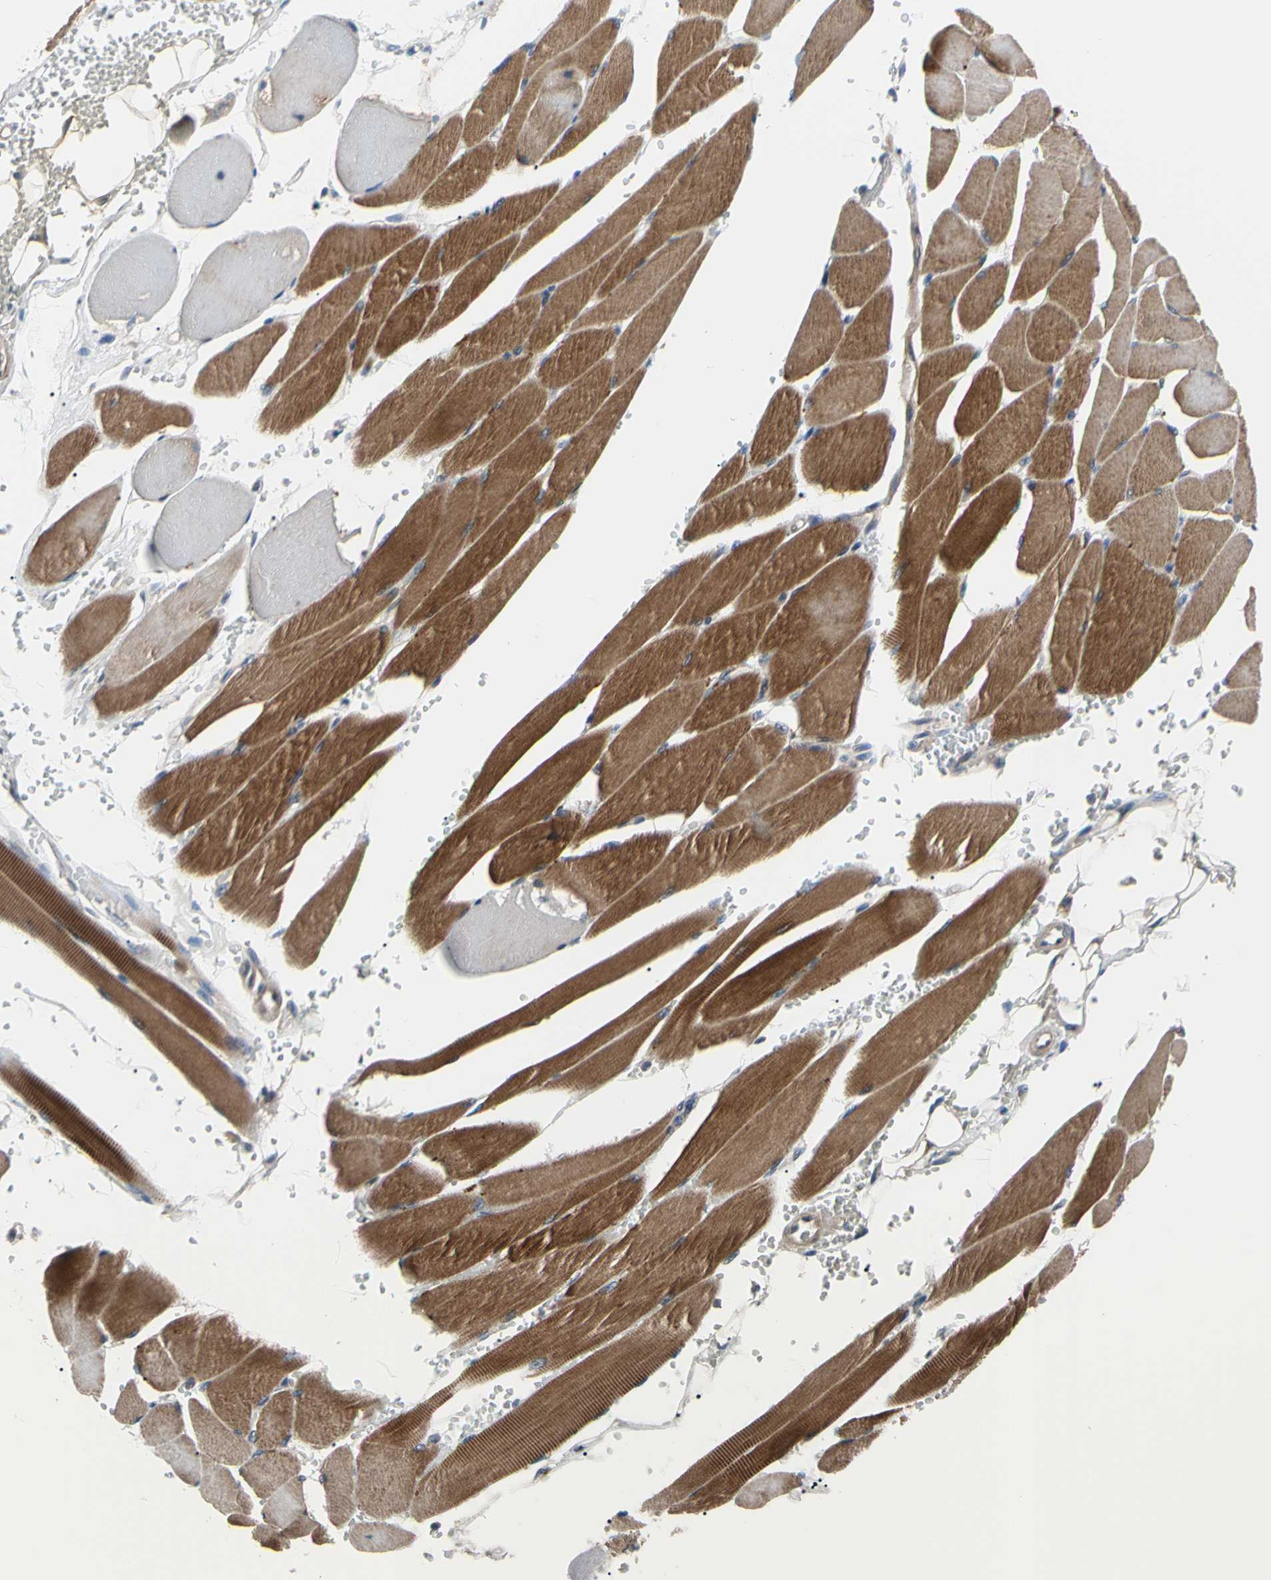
{"staining": {"intensity": "strong", "quantity": ">75%", "location": "cytoplasmic/membranous"}, "tissue": "skeletal muscle", "cell_type": "Myocytes", "image_type": "normal", "snomed": [{"axis": "morphology", "description": "Normal tissue, NOS"}, {"axis": "topography", "description": "Skeletal muscle"}, {"axis": "topography", "description": "Oral tissue"}, {"axis": "topography", "description": "Peripheral nerve tissue"}], "caption": "The photomicrograph reveals staining of normal skeletal muscle, revealing strong cytoplasmic/membranous protein expression (brown color) within myocytes.", "gene": "SVIL", "patient": {"sex": "female", "age": 84}}